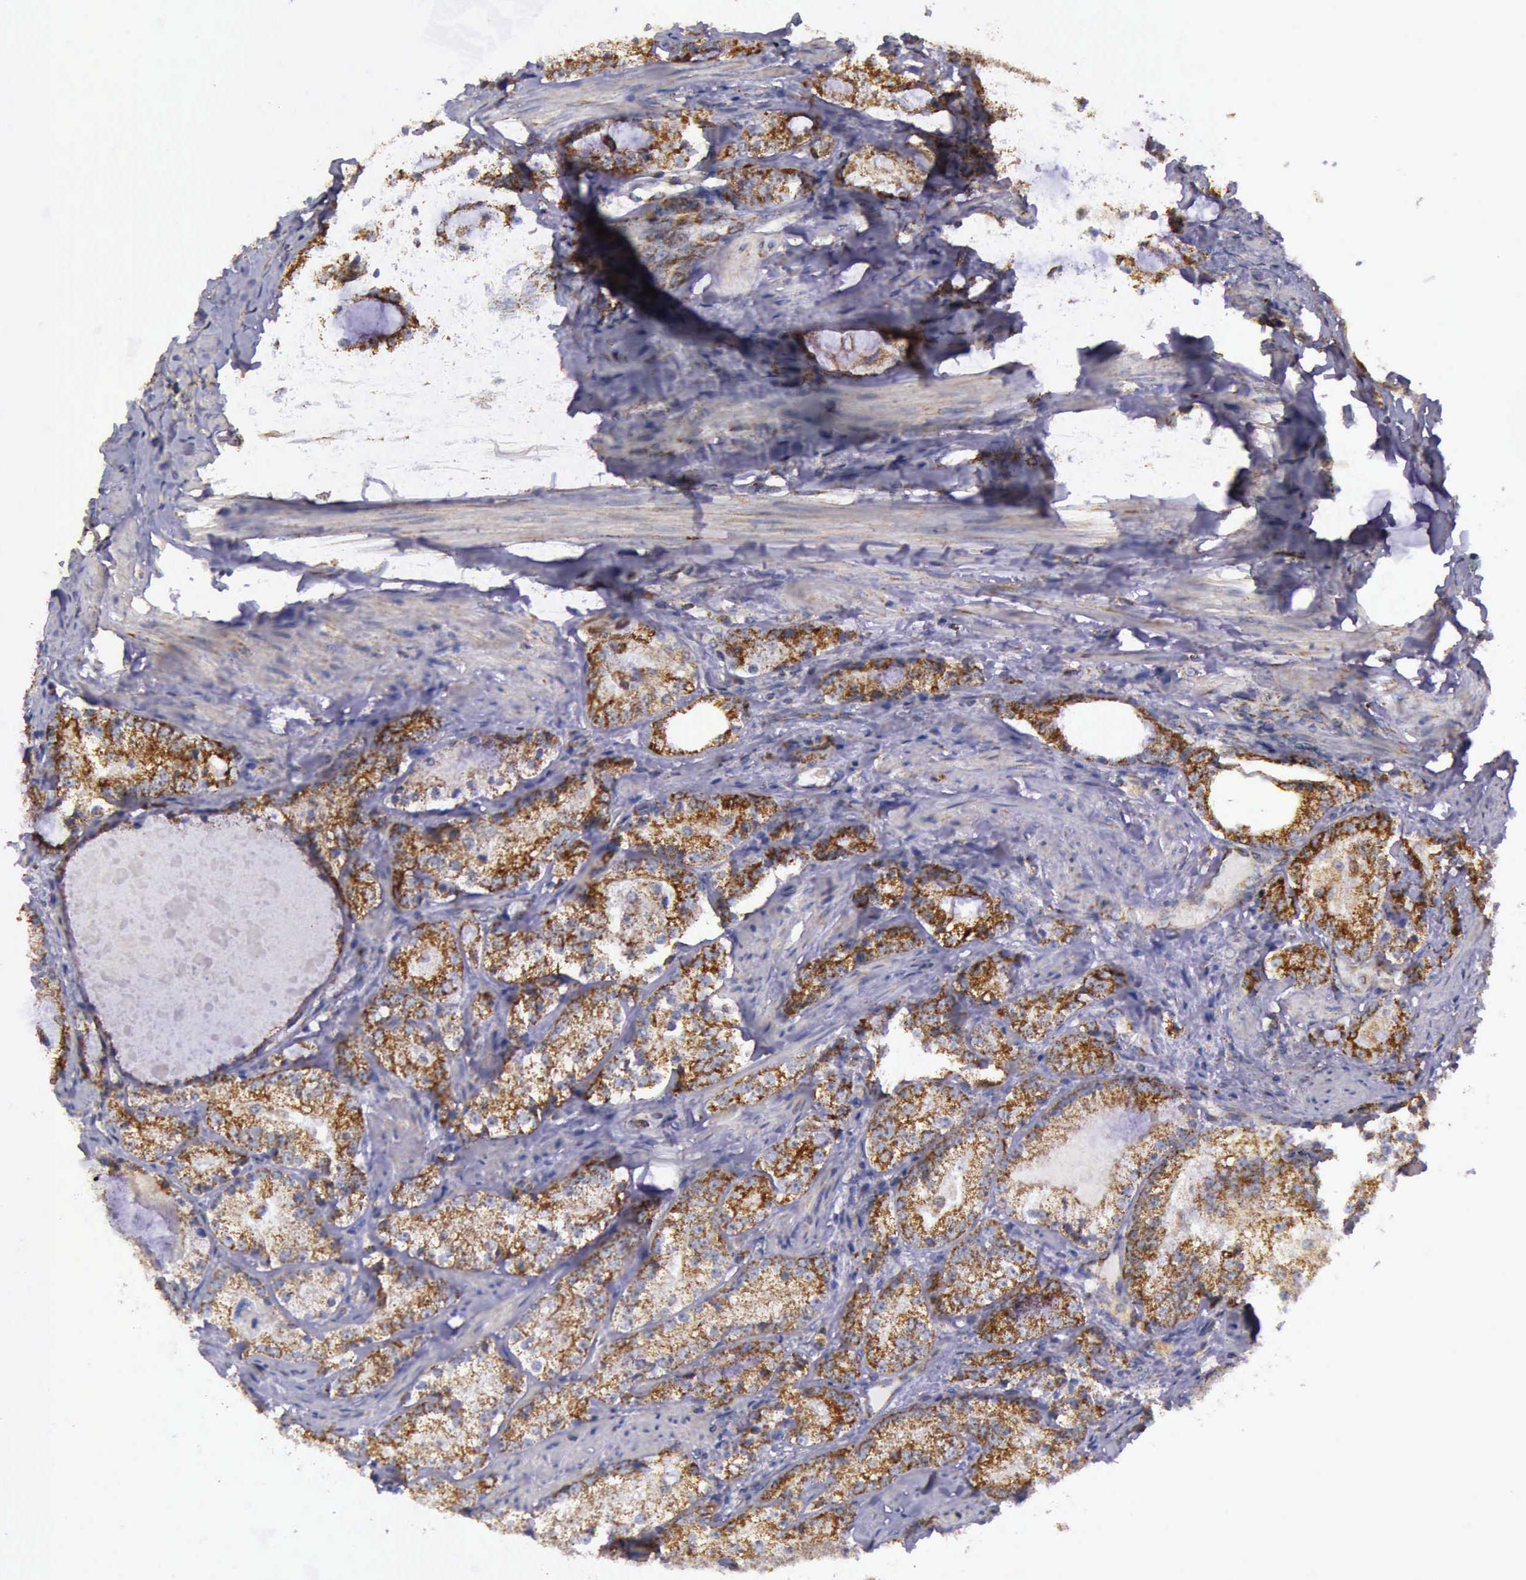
{"staining": {"intensity": "strong", "quantity": ">75%", "location": "cytoplasmic/membranous"}, "tissue": "prostate cancer", "cell_type": "Tumor cells", "image_type": "cancer", "snomed": [{"axis": "morphology", "description": "Adenocarcinoma, High grade"}, {"axis": "topography", "description": "Prostate"}], "caption": "Immunohistochemistry (IHC) histopathology image of neoplastic tissue: prostate adenocarcinoma (high-grade) stained using immunohistochemistry shows high levels of strong protein expression localized specifically in the cytoplasmic/membranous of tumor cells, appearing as a cytoplasmic/membranous brown color.", "gene": "TXN2", "patient": {"sex": "male", "age": 63}}